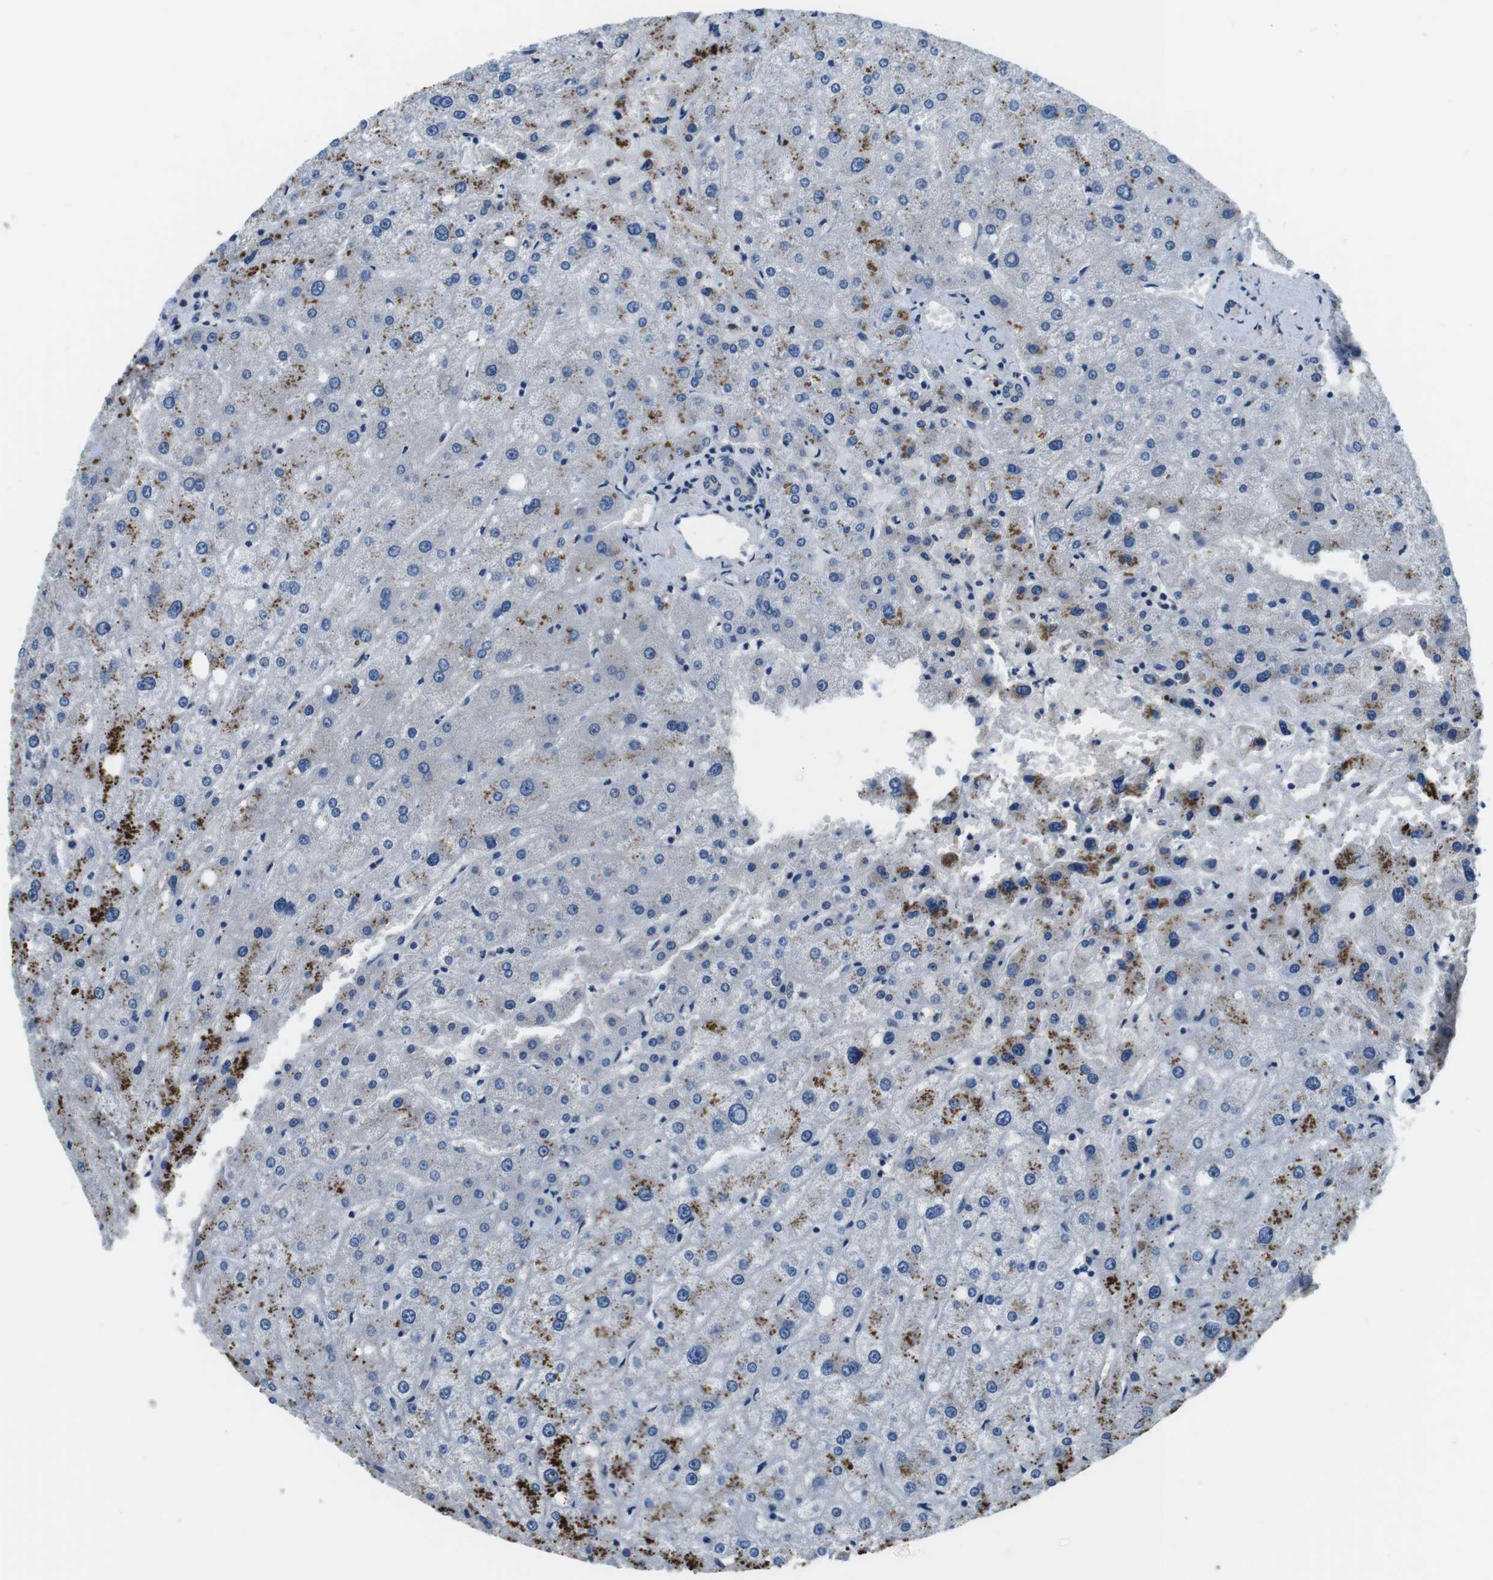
{"staining": {"intensity": "negative", "quantity": "none", "location": "none"}, "tissue": "liver", "cell_type": "Cholangiocytes", "image_type": "normal", "snomed": [{"axis": "morphology", "description": "Normal tissue, NOS"}, {"axis": "topography", "description": "Liver"}], "caption": "Immunohistochemistry micrograph of benign liver: human liver stained with DAB exhibits no significant protein expression in cholangiocytes.", "gene": "CD163L1", "patient": {"sex": "male", "age": 73}}